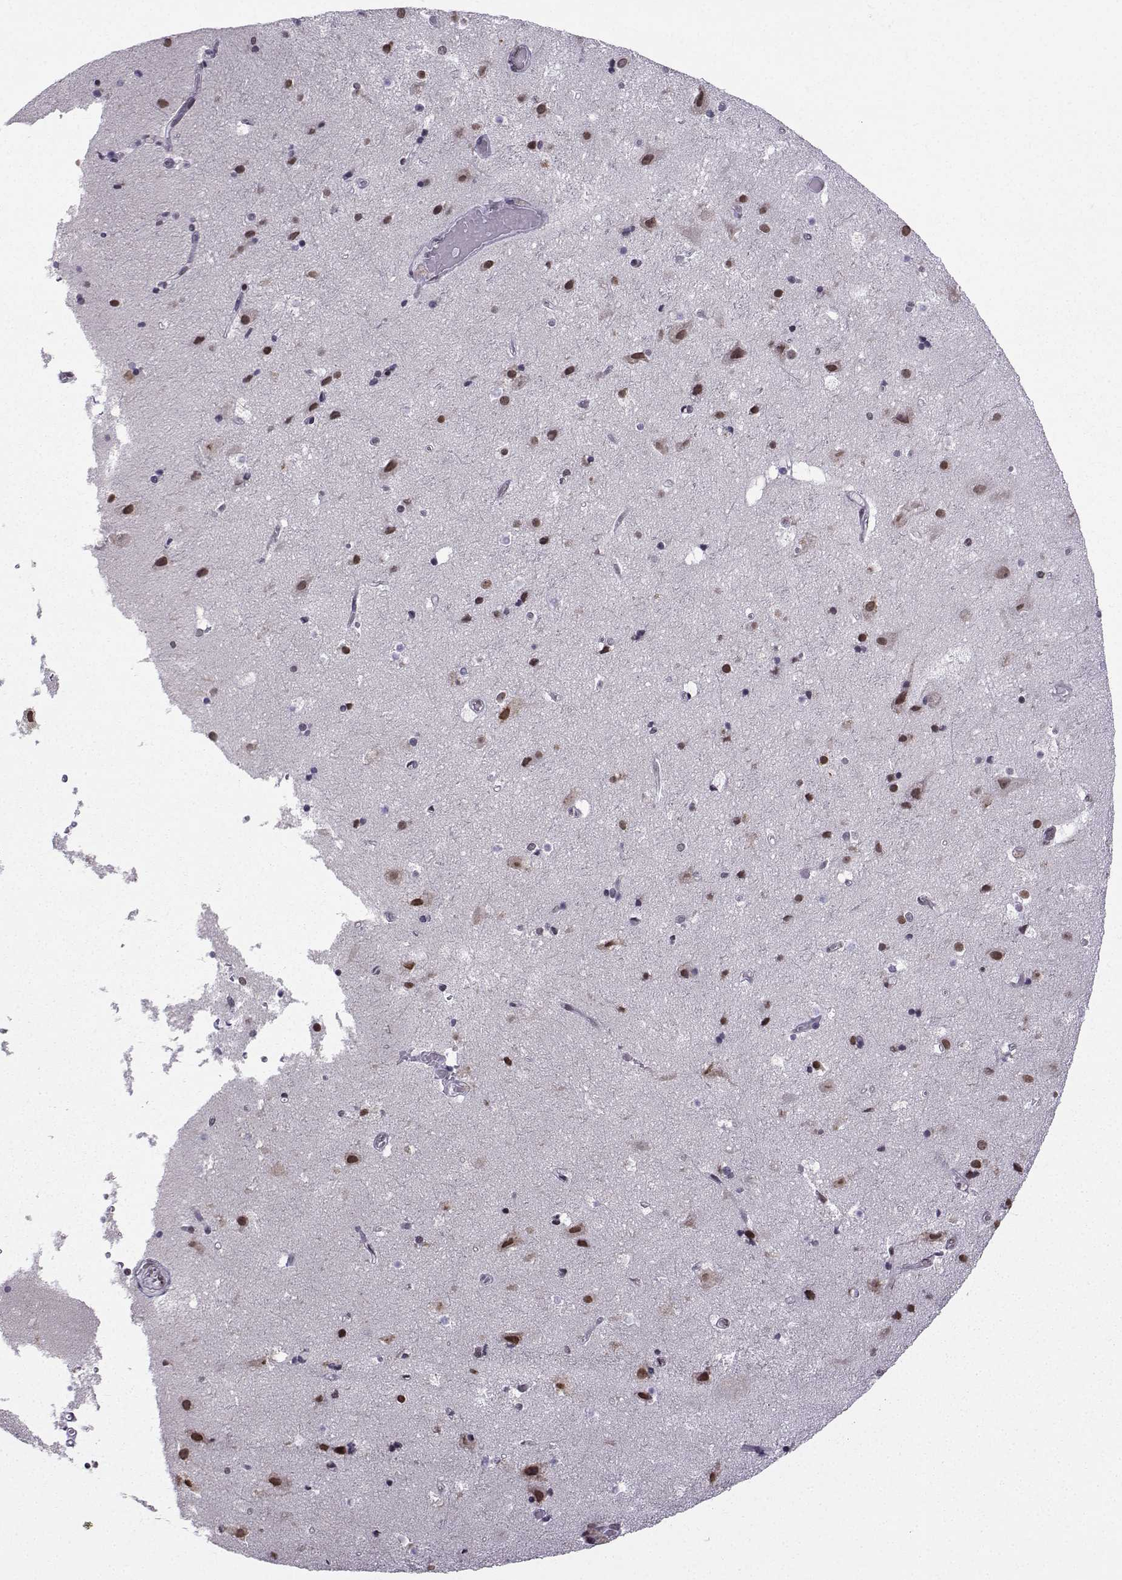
{"staining": {"intensity": "negative", "quantity": "none", "location": "none"}, "tissue": "cerebral cortex", "cell_type": "Endothelial cells", "image_type": "normal", "snomed": [{"axis": "morphology", "description": "Normal tissue, NOS"}, {"axis": "topography", "description": "Cerebral cortex"}], "caption": "A micrograph of human cerebral cortex is negative for staining in endothelial cells. (DAB (3,3'-diaminobenzidine) immunohistochemistry, high magnification).", "gene": "EZH1", "patient": {"sex": "female", "age": 52}}